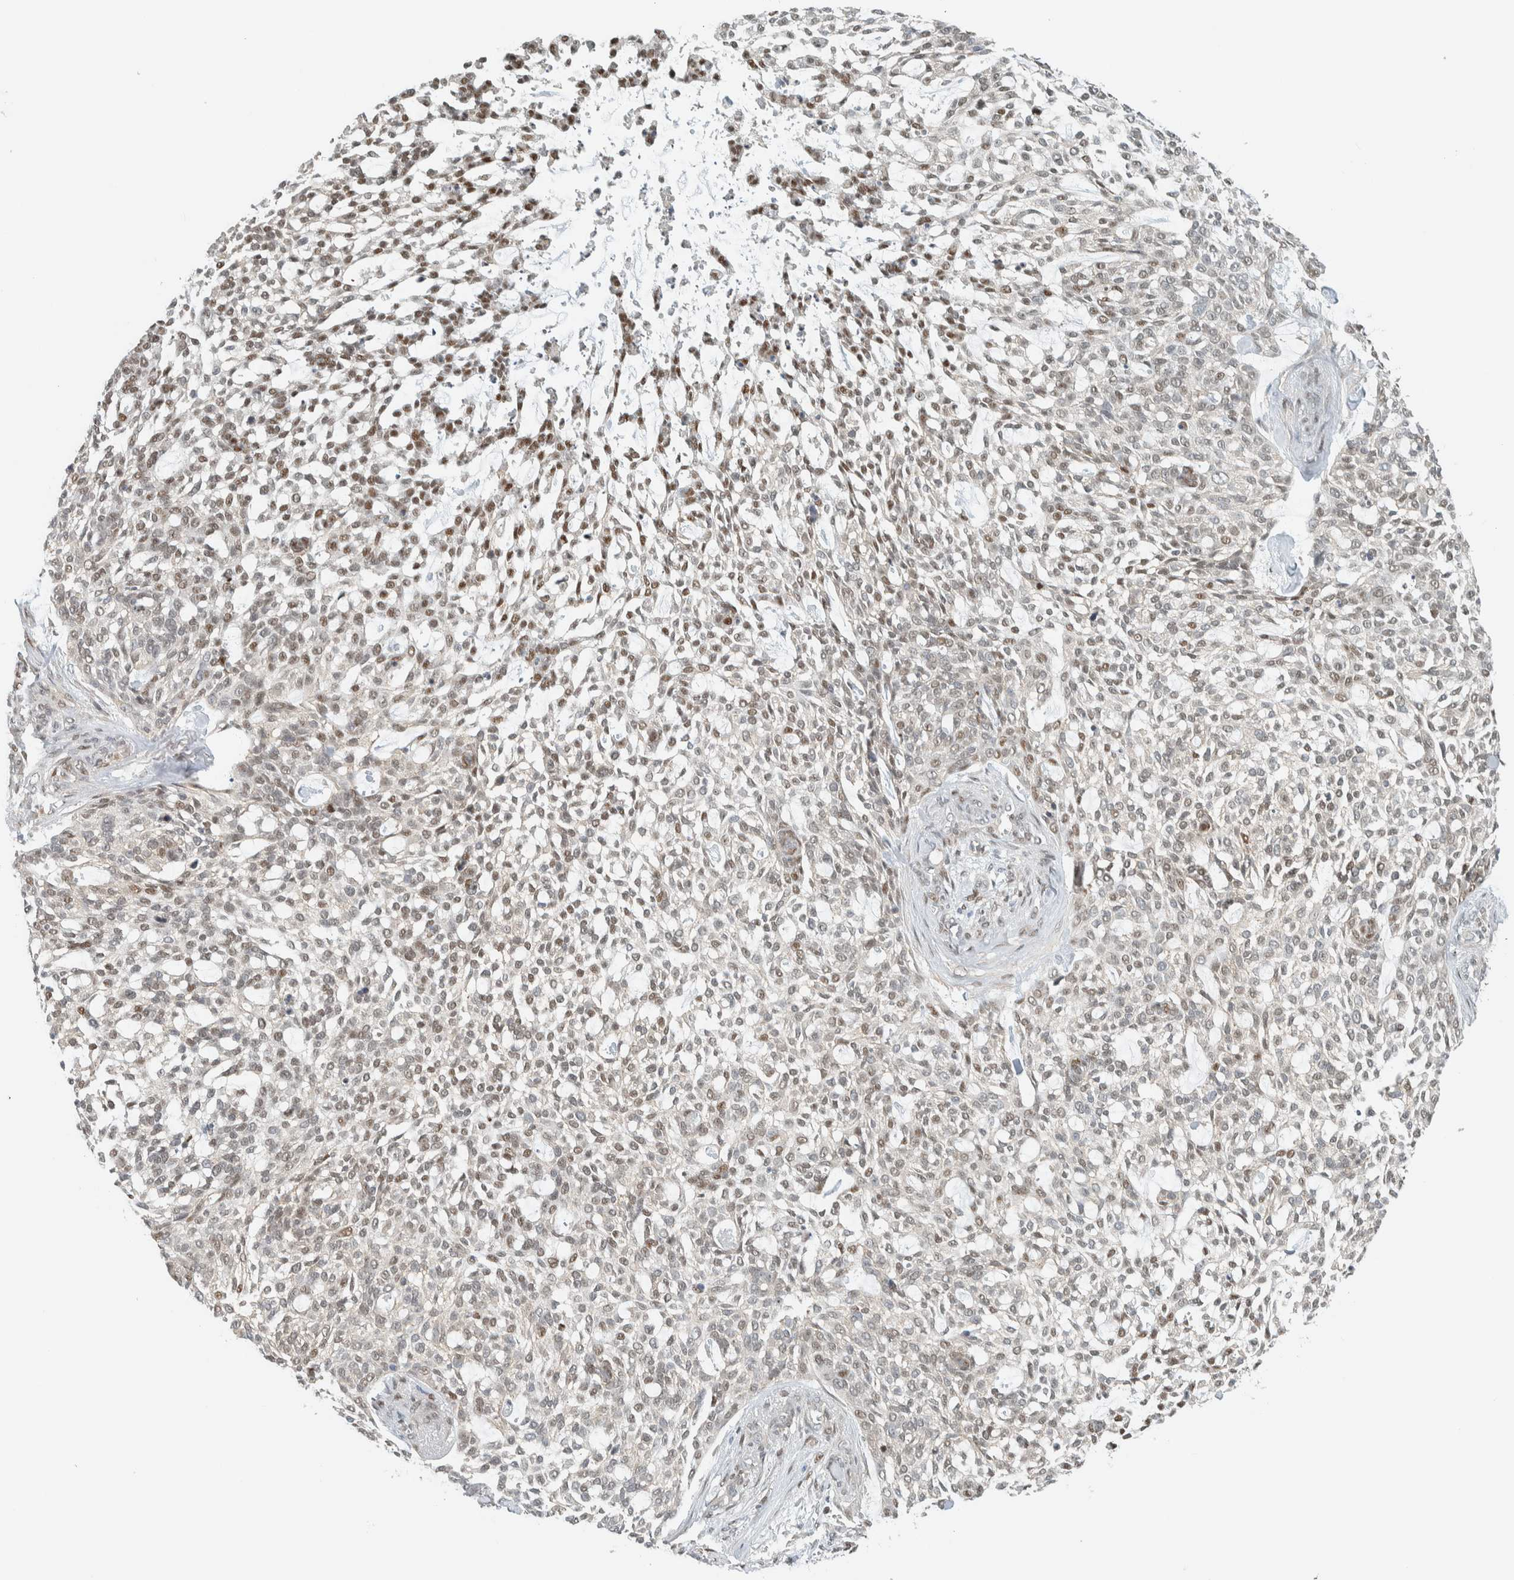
{"staining": {"intensity": "strong", "quantity": "25%-75%", "location": "cytoplasmic/membranous,nuclear"}, "tissue": "skin cancer", "cell_type": "Tumor cells", "image_type": "cancer", "snomed": [{"axis": "morphology", "description": "Basal cell carcinoma"}, {"axis": "topography", "description": "Skin"}], "caption": "Tumor cells show high levels of strong cytoplasmic/membranous and nuclear expression in about 25%-75% of cells in human skin cancer. (Brightfield microscopy of DAB IHC at high magnification).", "gene": "TFE3", "patient": {"sex": "female", "age": 64}}